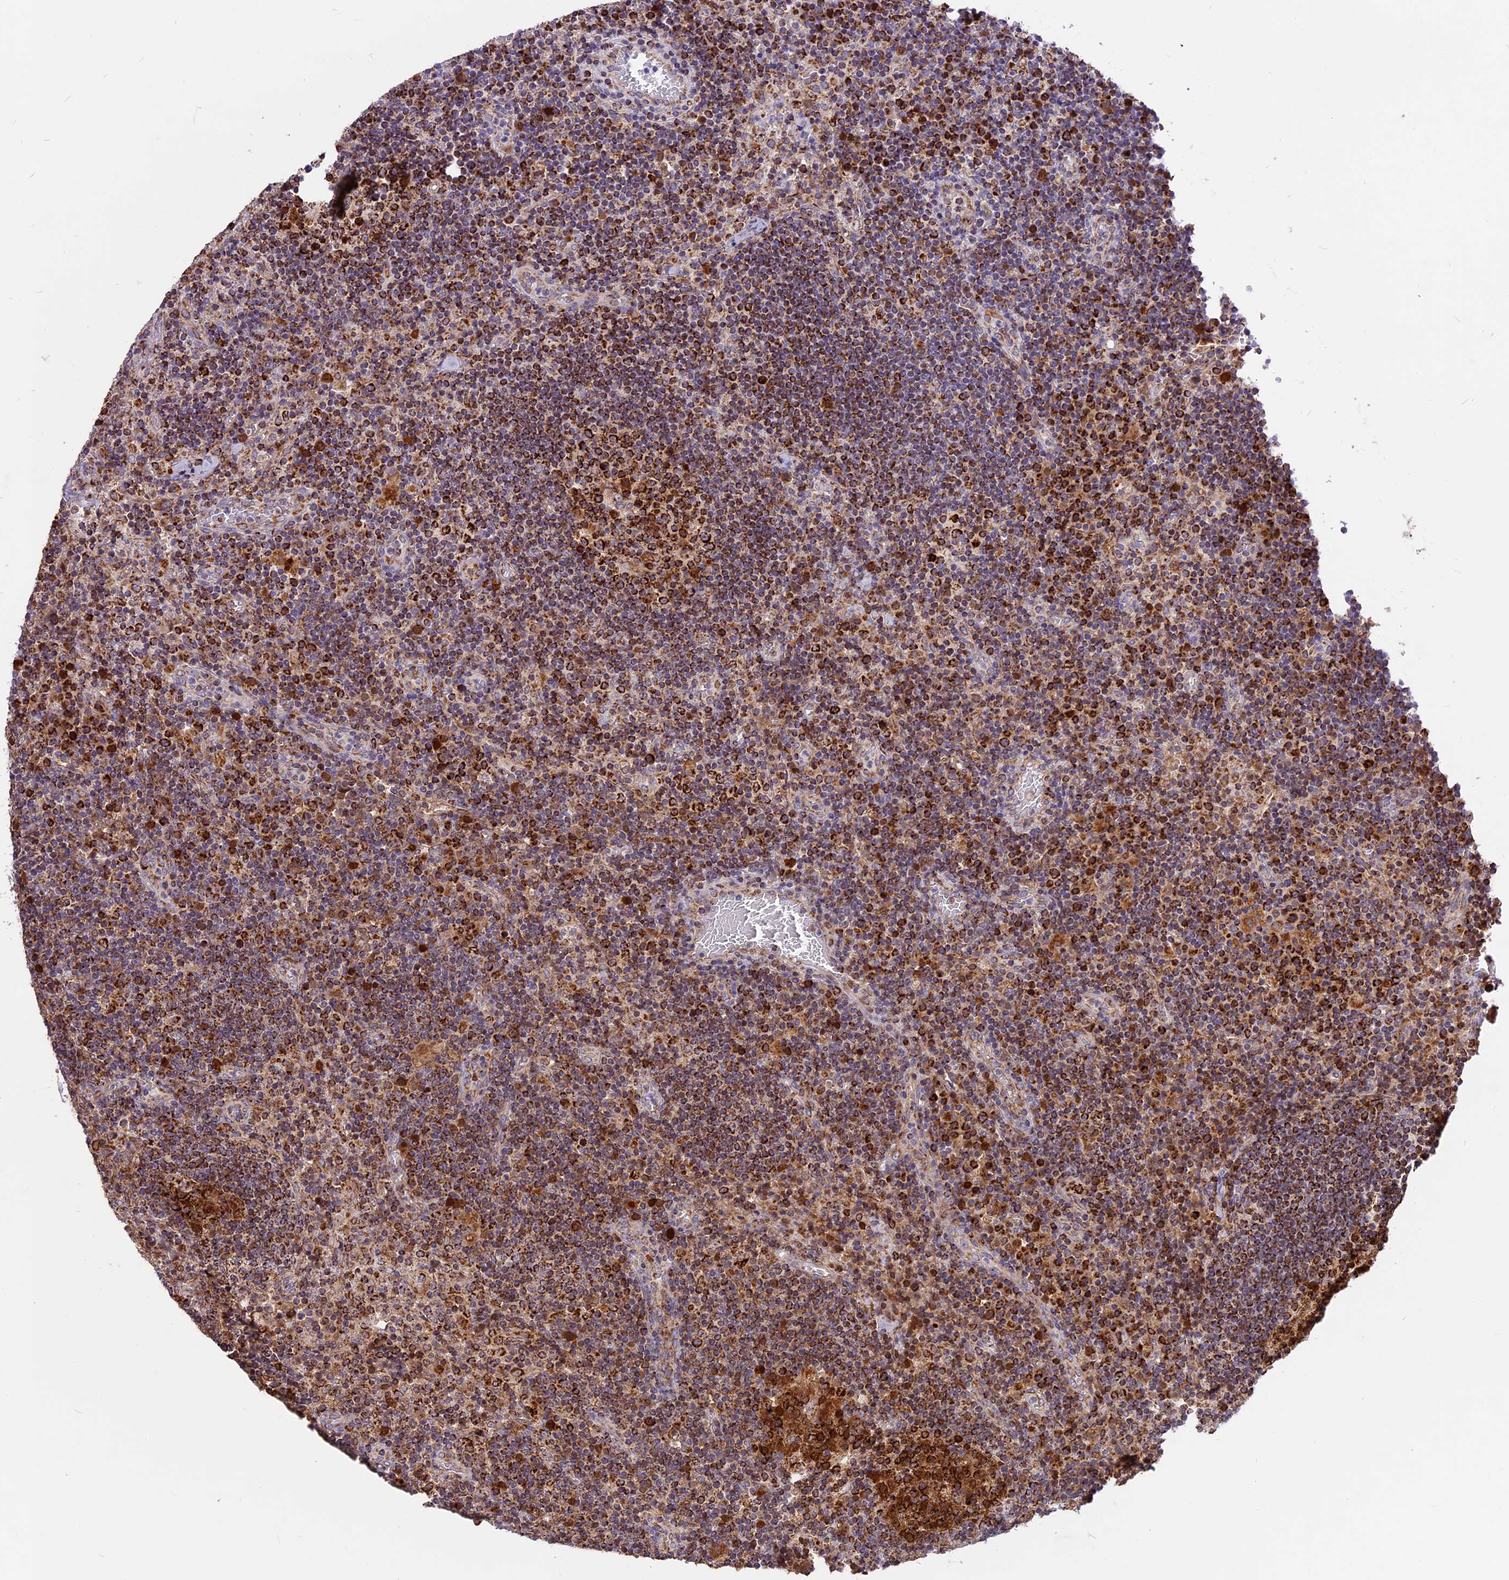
{"staining": {"intensity": "strong", "quantity": ">75%", "location": "cytoplasmic/membranous"}, "tissue": "lymph node", "cell_type": "Germinal center cells", "image_type": "normal", "snomed": [{"axis": "morphology", "description": "Normal tissue, NOS"}, {"axis": "topography", "description": "Lymph node"}], "caption": "Protein expression analysis of unremarkable human lymph node reveals strong cytoplasmic/membranous expression in approximately >75% of germinal center cells. (DAB (3,3'-diaminobenzidine) IHC, brown staining for protein, blue staining for nuclei).", "gene": "COX17", "patient": {"sex": "male", "age": 58}}